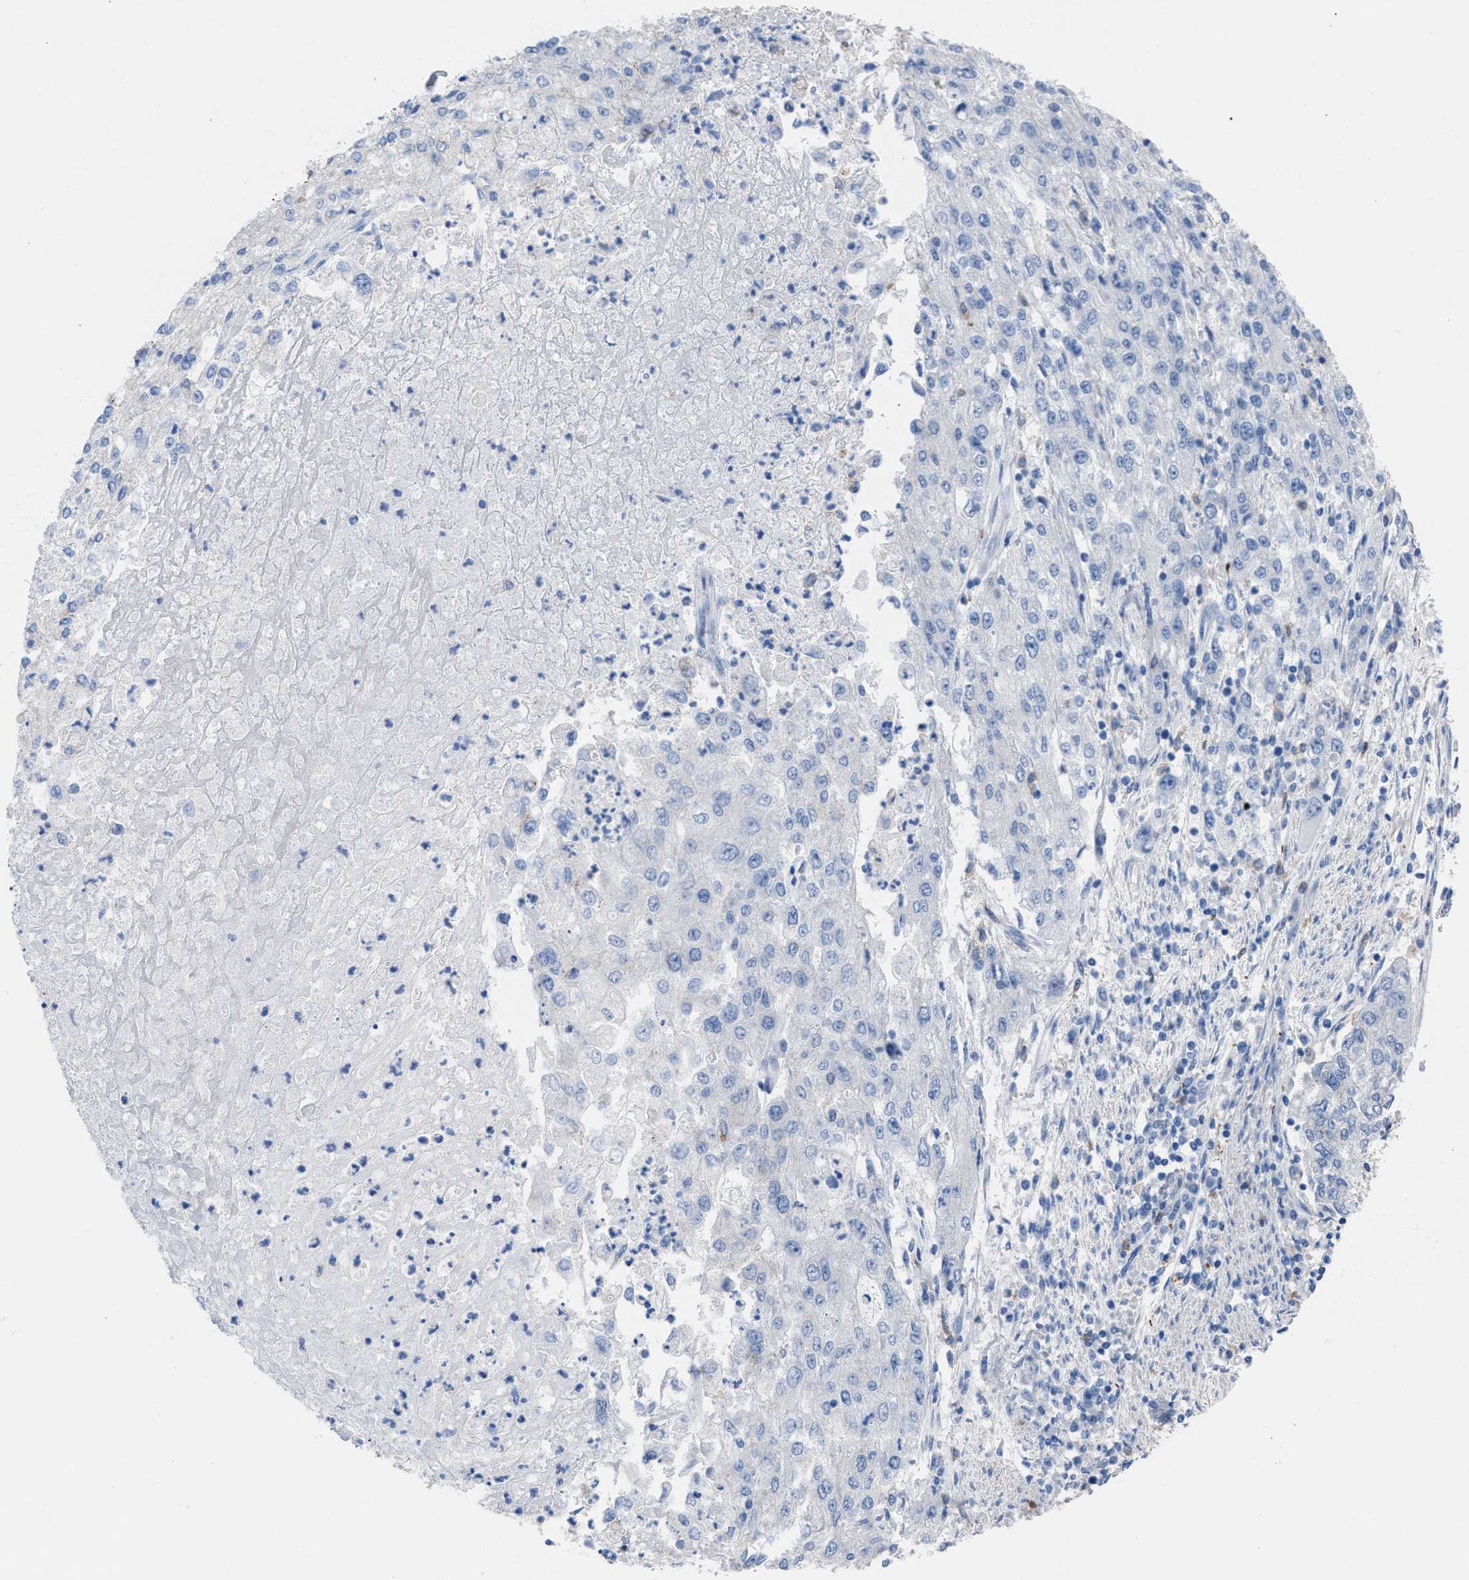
{"staining": {"intensity": "negative", "quantity": "none", "location": "none"}, "tissue": "endometrial cancer", "cell_type": "Tumor cells", "image_type": "cancer", "snomed": [{"axis": "morphology", "description": "Adenocarcinoma, NOS"}, {"axis": "topography", "description": "Endometrium"}], "caption": "A high-resolution micrograph shows immunohistochemistry (IHC) staining of endometrial adenocarcinoma, which displays no significant positivity in tumor cells.", "gene": "SLC47A1", "patient": {"sex": "female", "age": 49}}